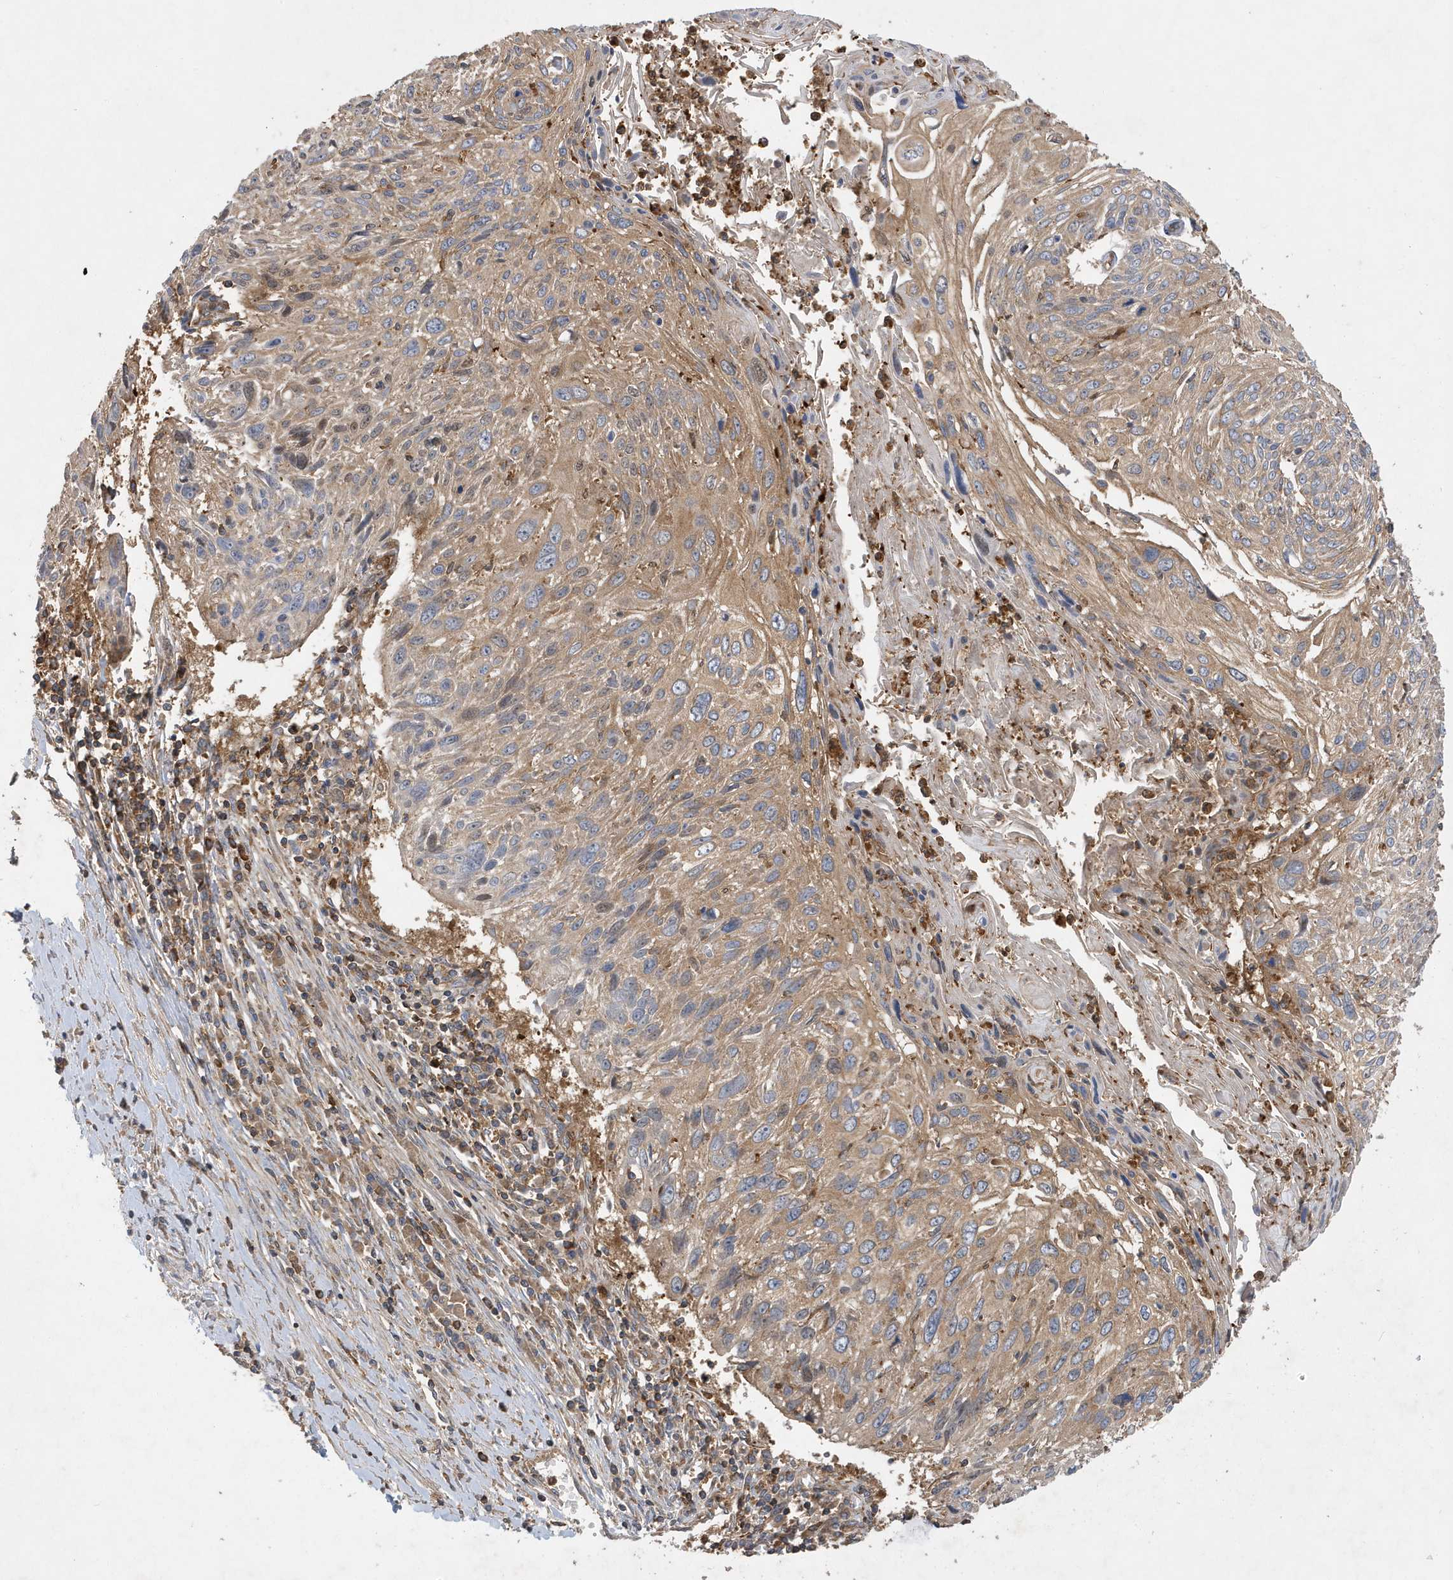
{"staining": {"intensity": "moderate", "quantity": ">75%", "location": "cytoplasmic/membranous"}, "tissue": "cervical cancer", "cell_type": "Tumor cells", "image_type": "cancer", "snomed": [{"axis": "morphology", "description": "Squamous cell carcinoma, NOS"}, {"axis": "topography", "description": "Cervix"}], "caption": "Cervical squamous cell carcinoma stained for a protein displays moderate cytoplasmic/membranous positivity in tumor cells. (DAB IHC, brown staining for protein, blue staining for nuclei).", "gene": "LAPTM4A", "patient": {"sex": "female", "age": 51}}